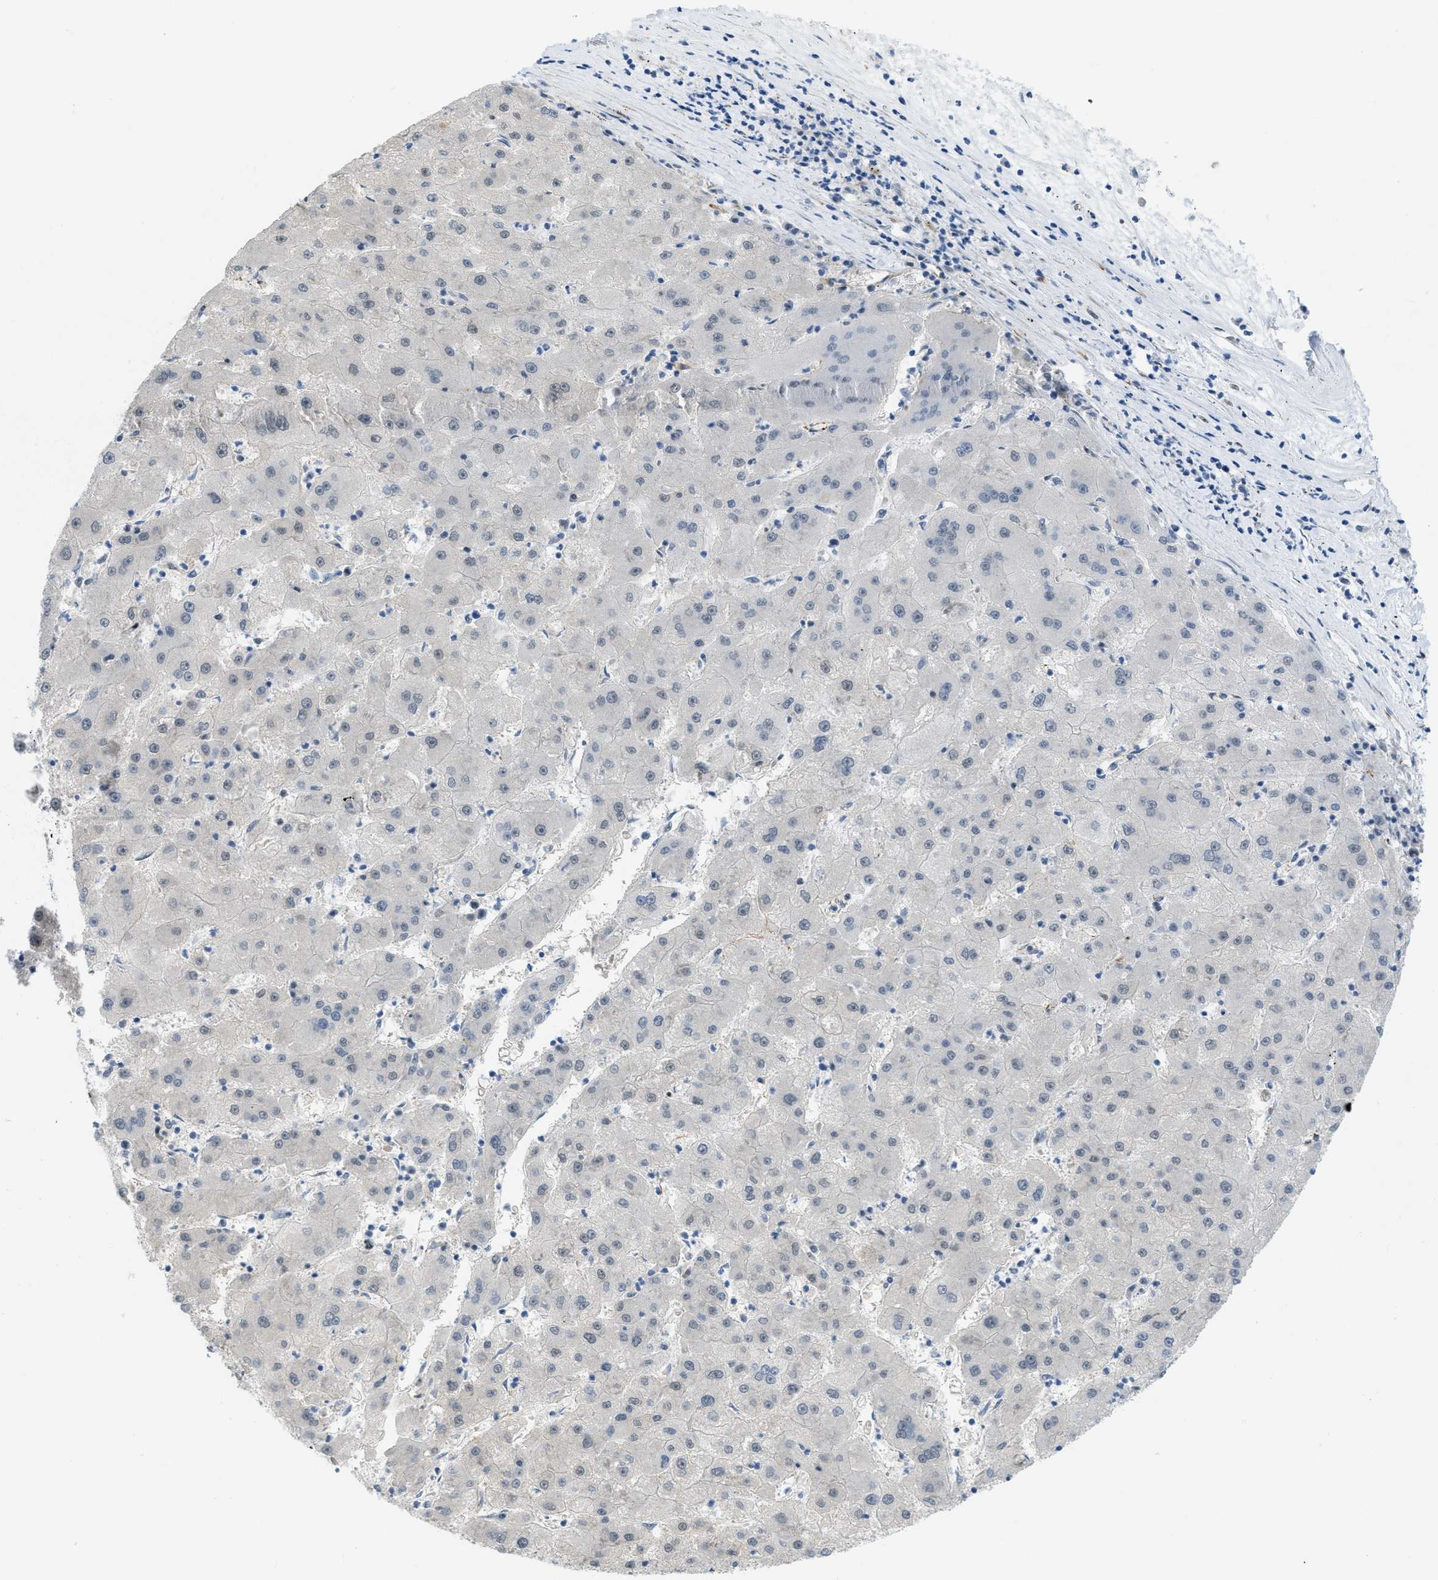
{"staining": {"intensity": "weak", "quantity": "<25%", "location": "nuclear"}, "tissue": "liver cancer", "cell_type": "Tumor cells", "image_type": "cancer", "snomed": [{"axis": "morphology", "description": "Carcinoma, Hepatocellular, NOS"}, {"axis": "topography", "description": "Liver"}], "caption": "Immunohistochemistry (IHC) image of human liver cancer stained for a protein (brown), which displays no expression in tumor cells.", "gene": "LRRC8B", "patient": {"sex": "male", "age": 72}}